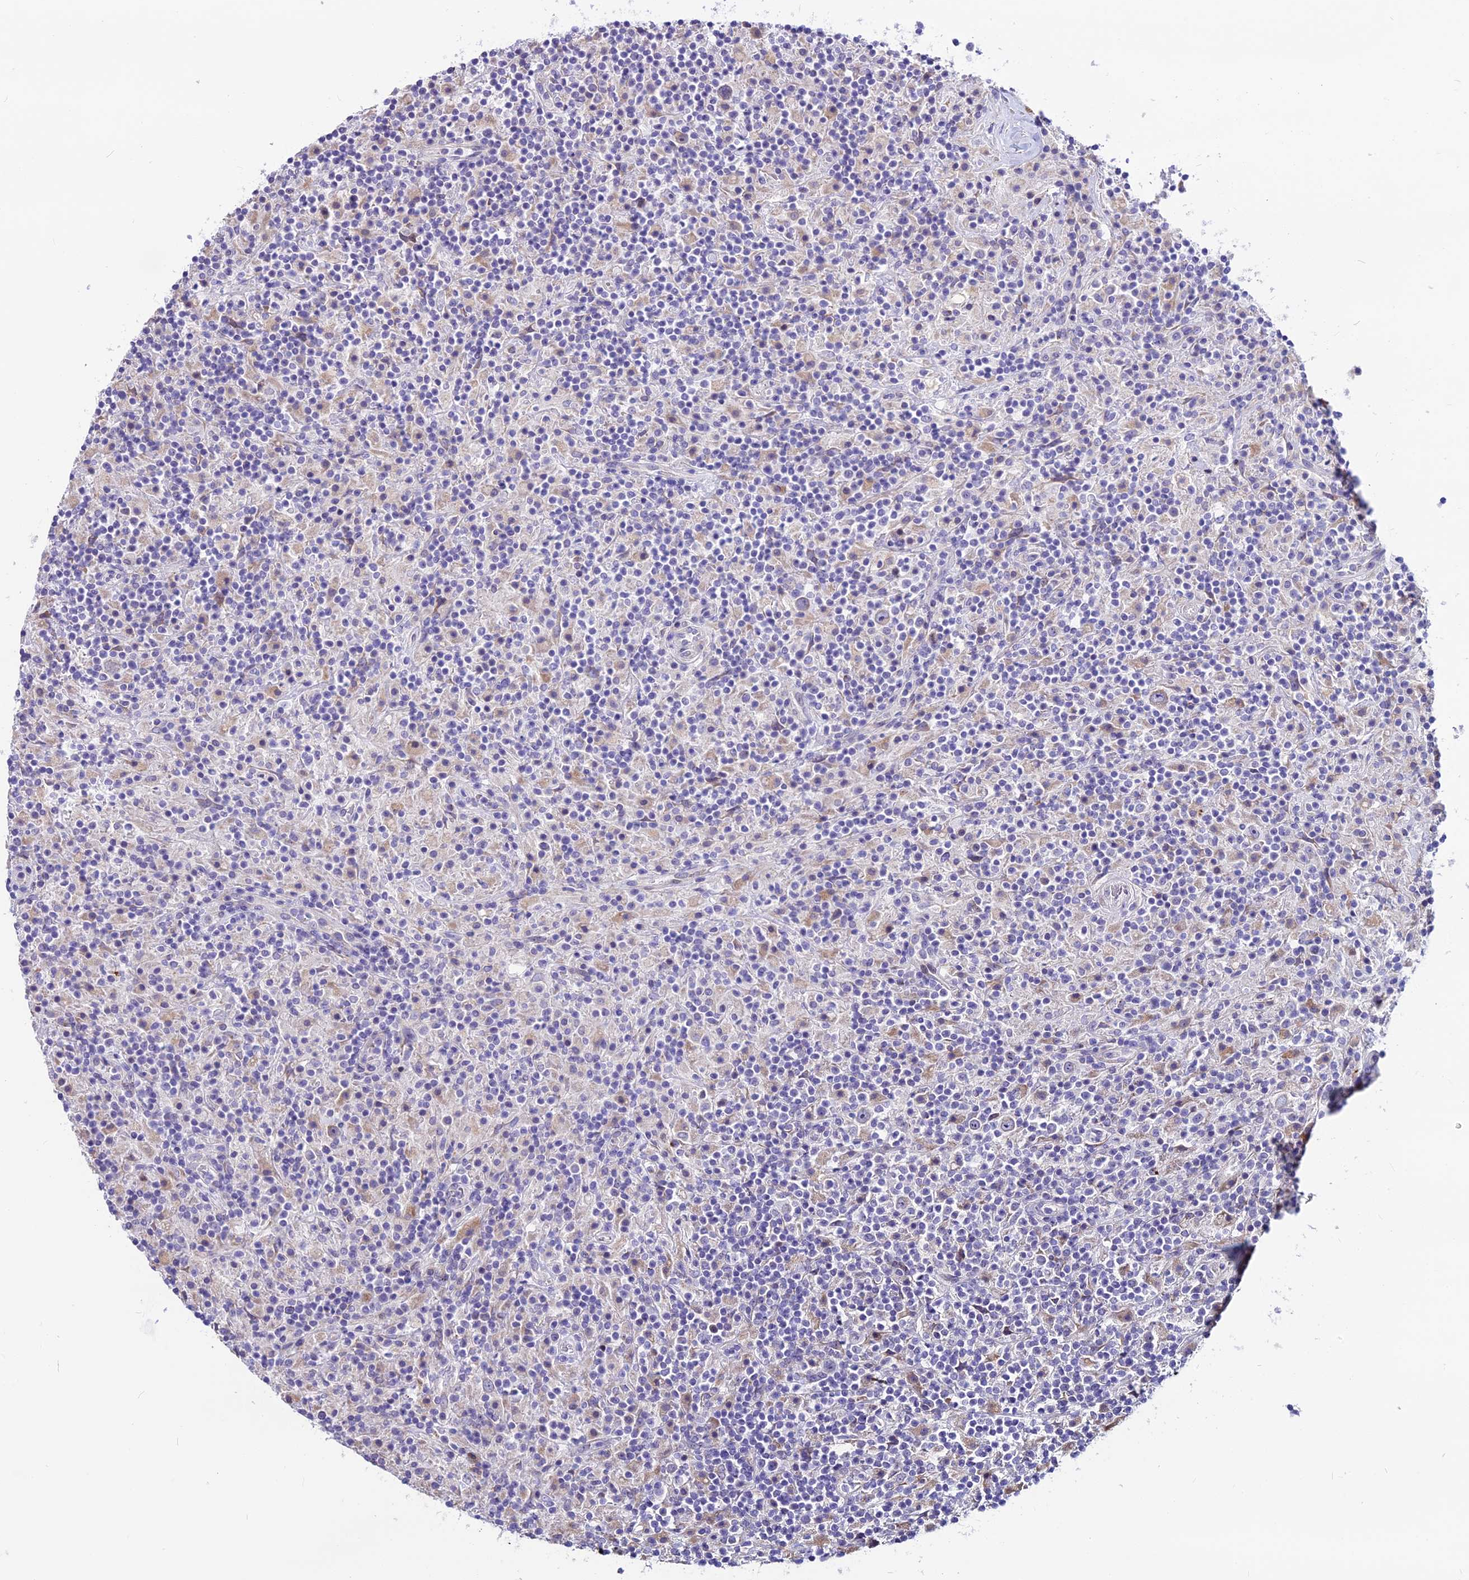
{"staining": {"intensity": "negative", "quantity": "none", "location": "none"}, "tissue": "lymphoma", "cell_type": "Tumor cells", "image_type": "cancer", "snomed": [{"axis": "morphology", "description": "Hodgkin's disease, NOS"}, {"axis": "topography", "description": "Lymph node"}], "caption": "IHC micrograph of neoplastic tissue: lymphoma stained with DAB (3,3'-diaminobenzidine) exhibits no significant protein positivity in tumor cells. (Stains: DAB IHC with hematoxylin counter stain, Microscopy: brightfield microscopy at high magnification).", "gene": "THRSP", "patient": {"sex": "male", "age": 70}}